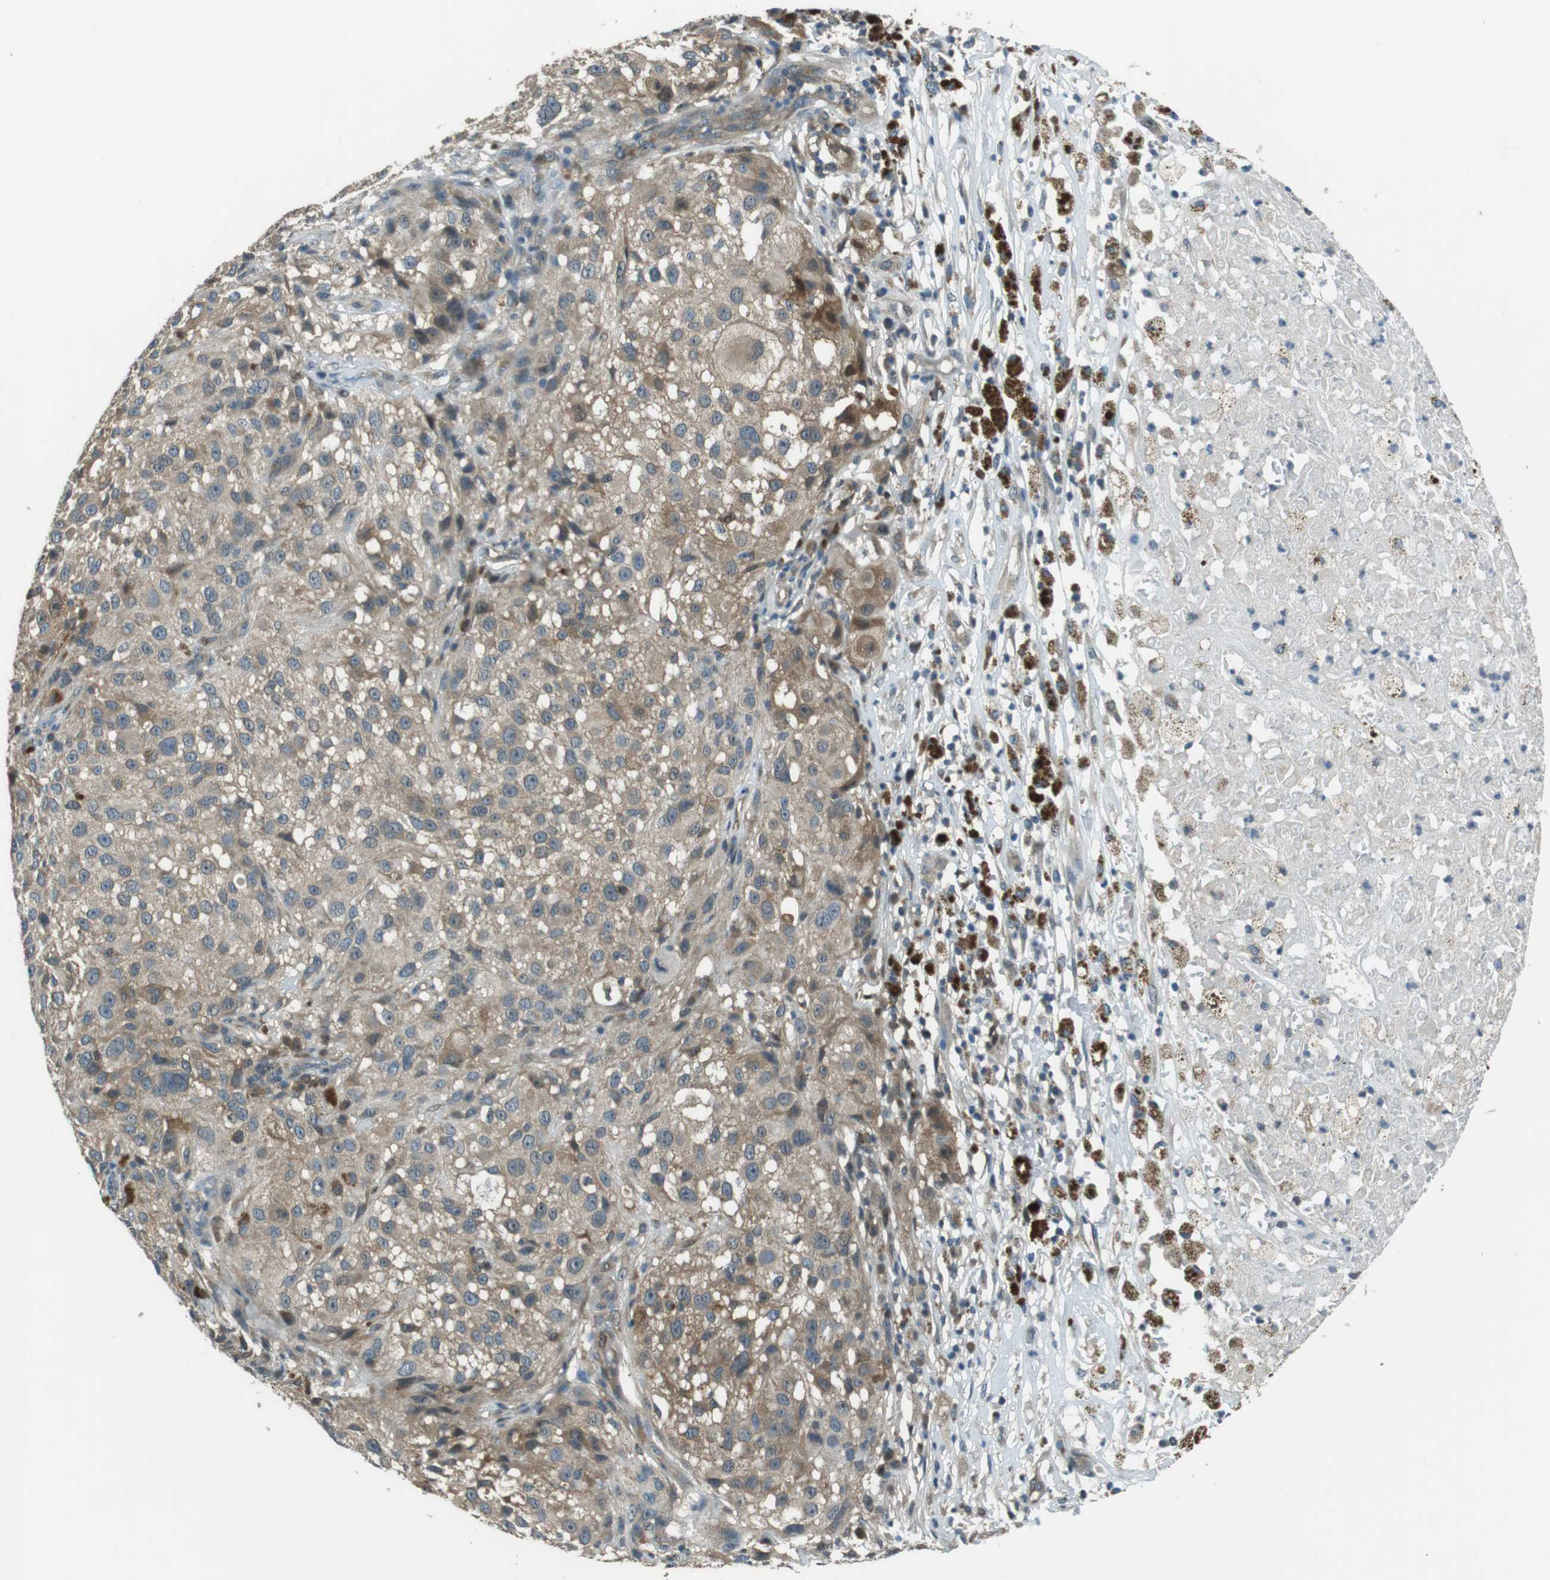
{"staining": {"intensity": "weak", "quantity": ">75%", "location": "cytoplasmic/membranous"}, "tissue": "melanoma", "cell_type": "Tumor cells", "image_type": "cancer", "snomed": [{"axis": "morphology", "description": "Necrosis, NOS"}, {"axis": "morphology", "description": "Malignant melanoma, NOS"}, {"axis": "topography", "description": "Skin"}], "caption": "Melanoma stained with immunohistochemistry displays weak cytoplasmic/membranous positivity in approximately >75% of tumor cells.", "gene": "MFAP3", "patient": {"sex": "female", "age": 87}}